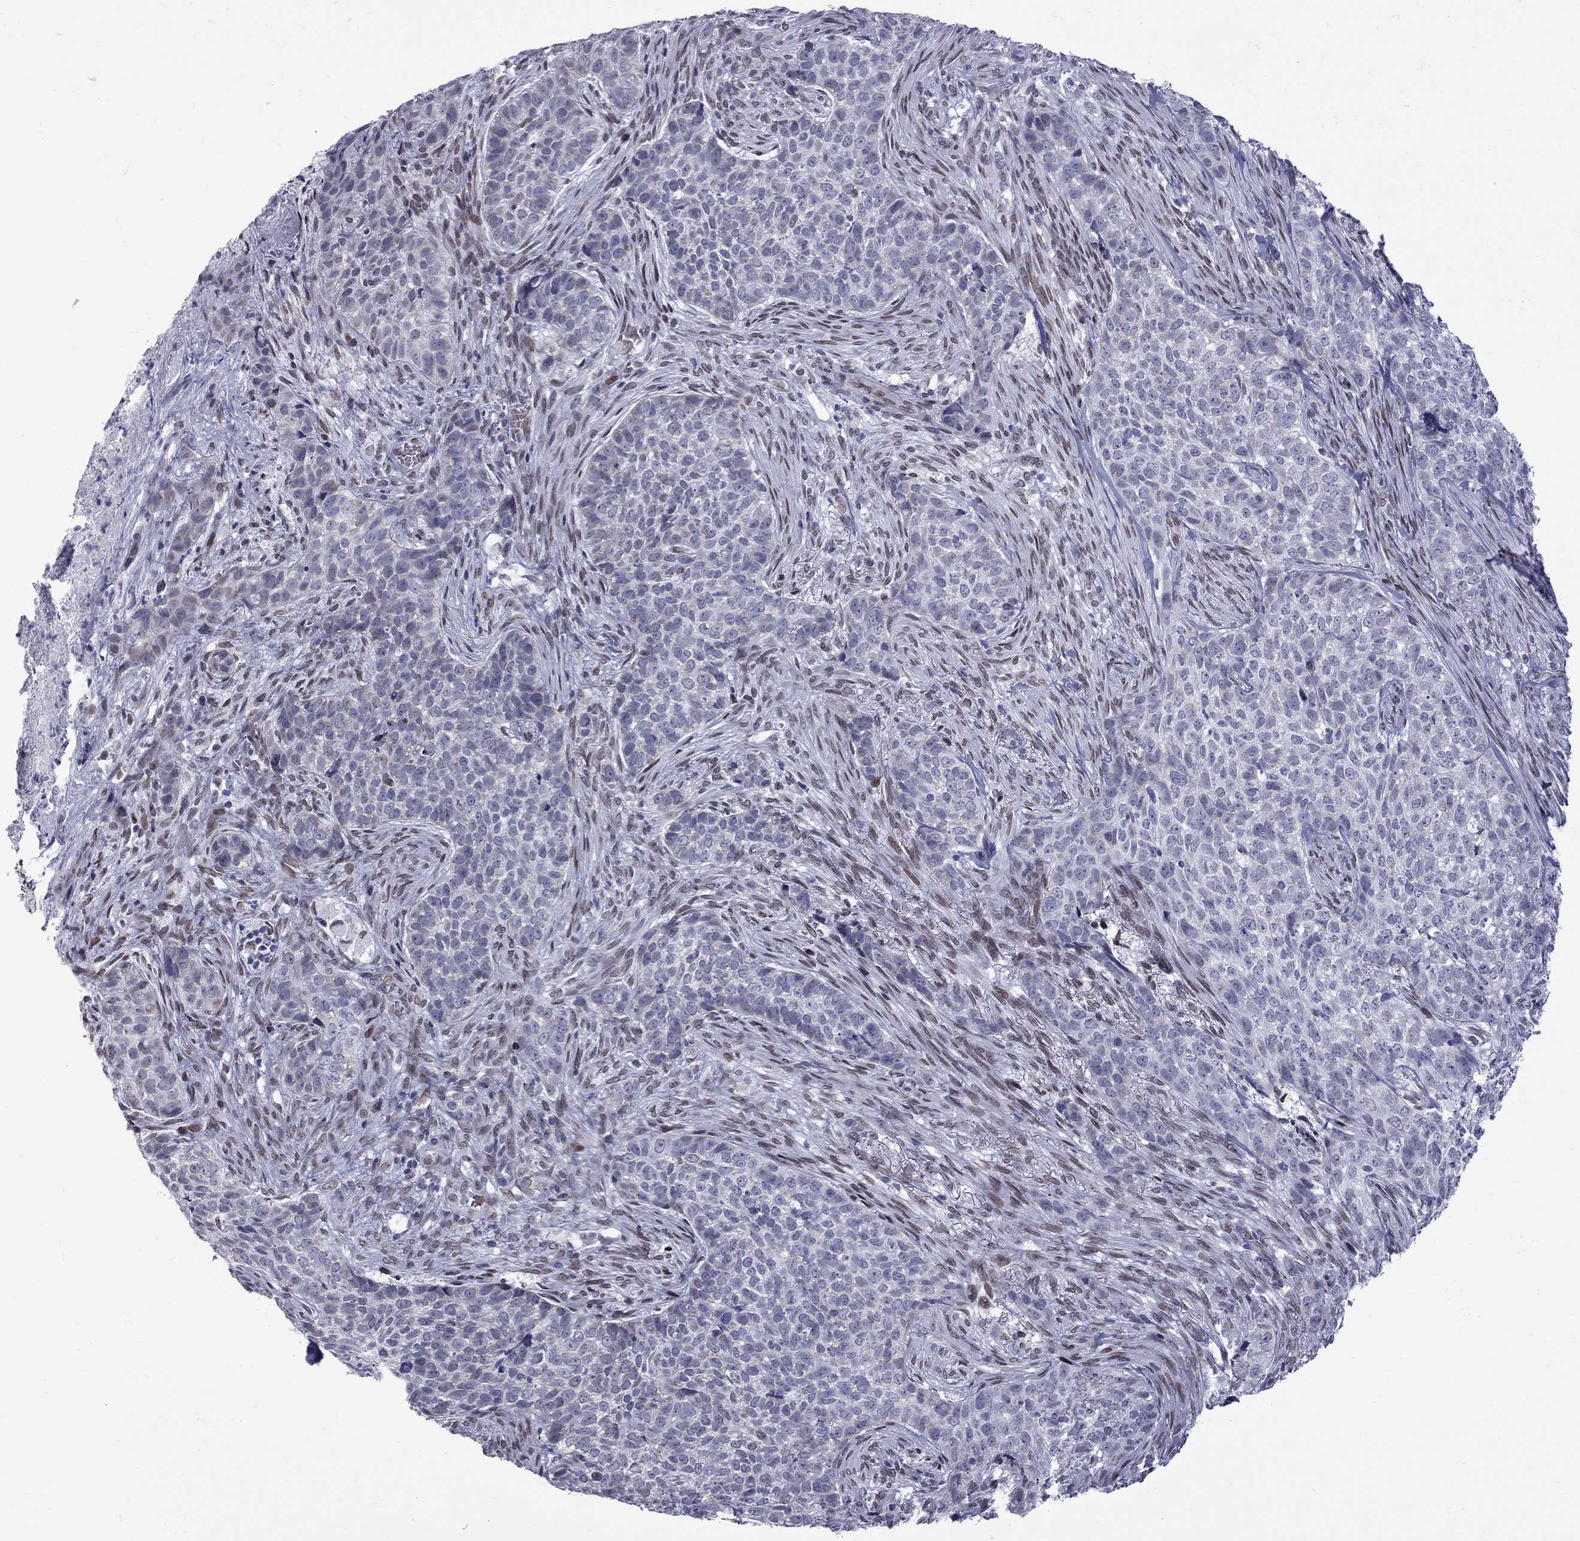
{"staining": {"intensity": "negative", "quantity": "none", "location": "none"}, "tissue": "skin cancer", "cell_type": "Tumor cells", "image_type": "cancer", "snomed": [{"axis": "morphology", "description": "Basal cell carcinoma"}, {"axis": "topography", "description": "Skin"}], "caption": "Immunohistochemistry (IHC) image of skin basal cell carcinoma stained for a protein (brown), which shows no staining in tumor cells.", "gene": "CLTCL1", "patient": {"sex": "female", "age": 69}}